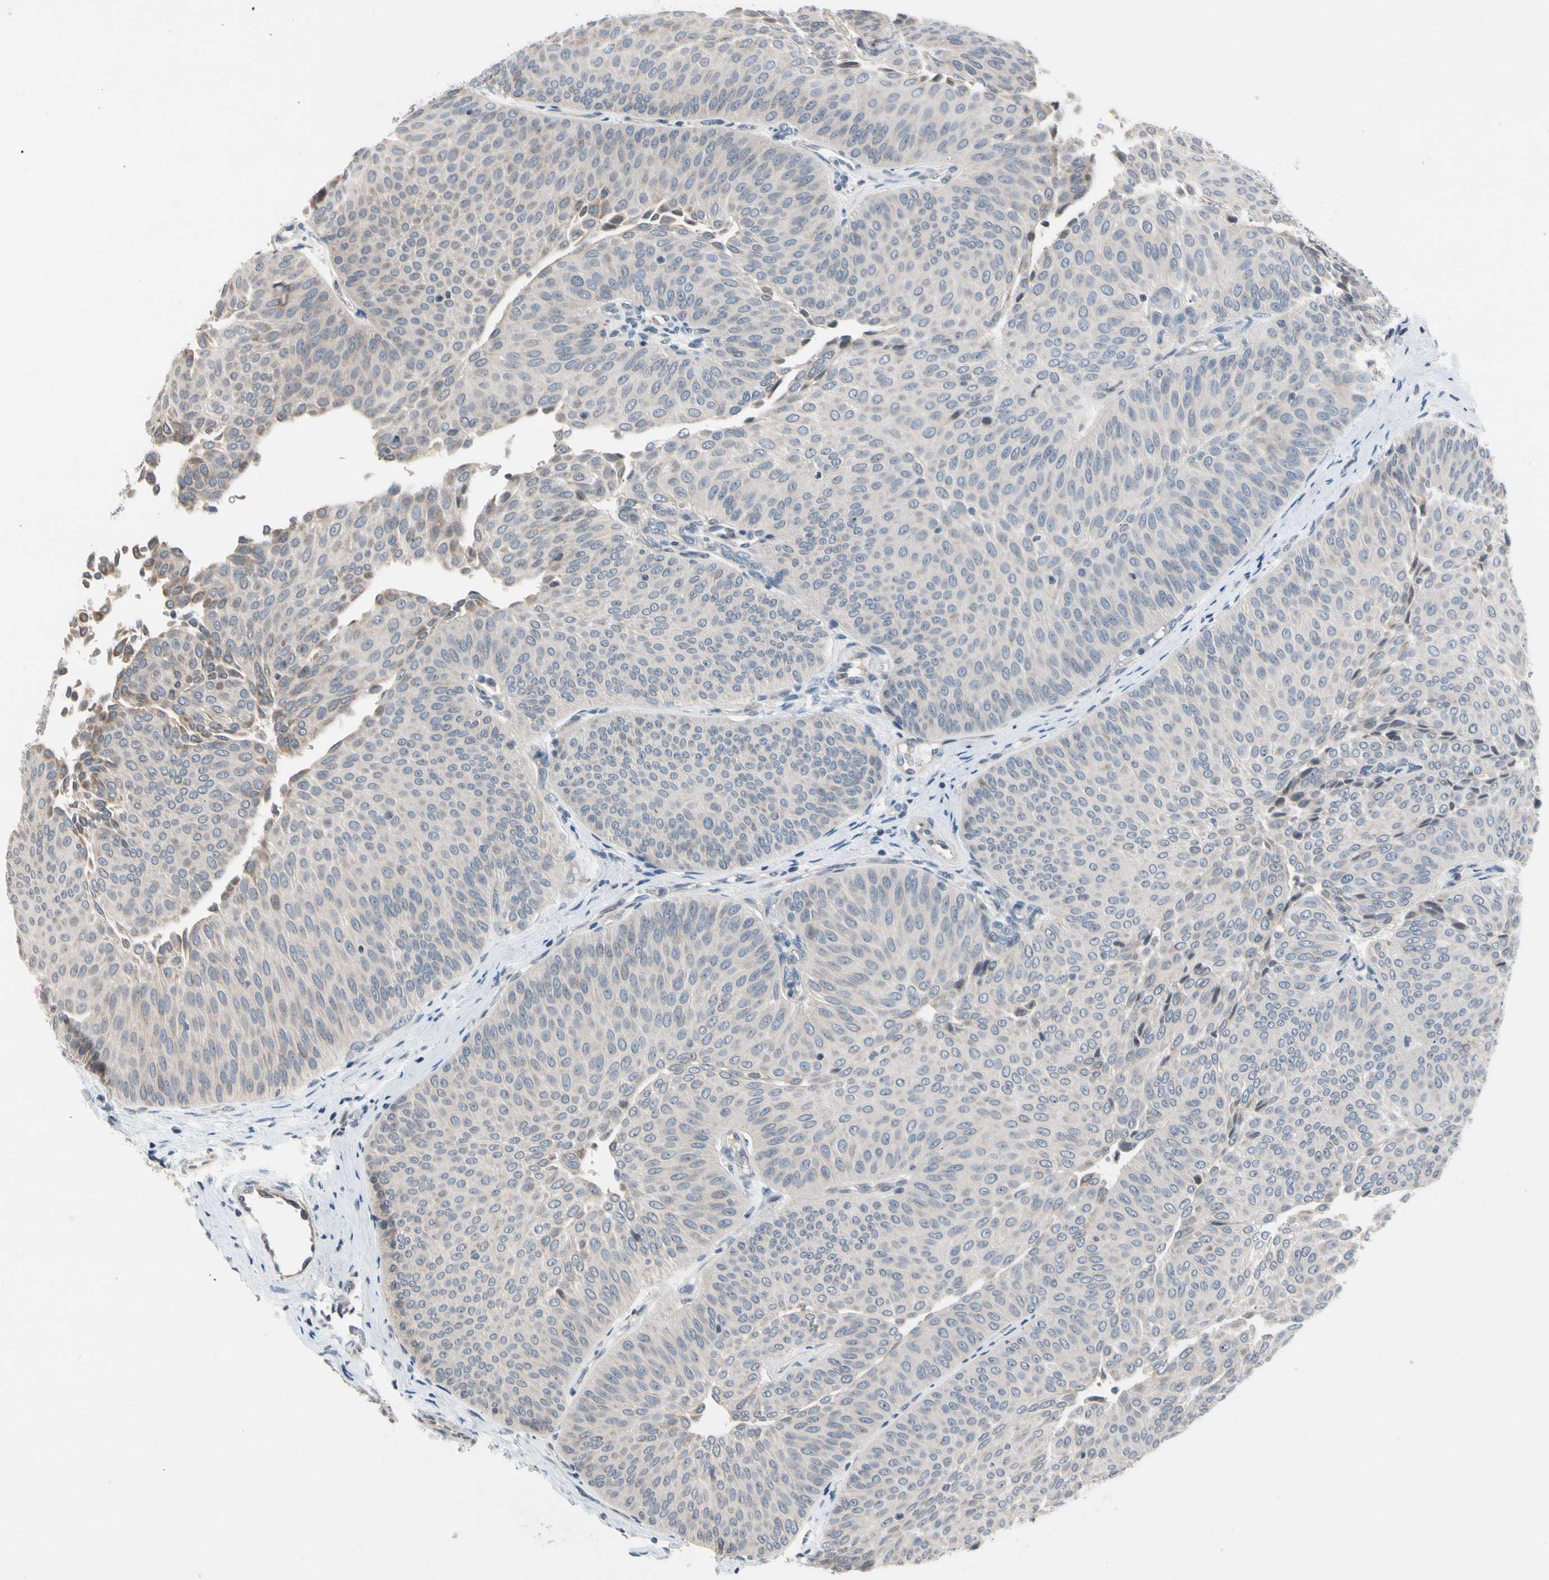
{"staining": {"intensity": "negative", "quantity": "none", "location": "none"}, "tissue": "urothelial cancer", "cell_type": "Tumor cells", "image_type": "cancer", "snomed": [{"axis": "morphology", "description": "Urothelial carcinoma, Low grade"}, {"axis": "topography", "description": "Urinary bladder"}], "caption": "IHC micrograph of urothelial carcinoma (low-grade) stained for a protein (brown), which shows no staining in tumor cells.", "gene": "SOX30", "patient": {"sex": "female", "age": 60}}